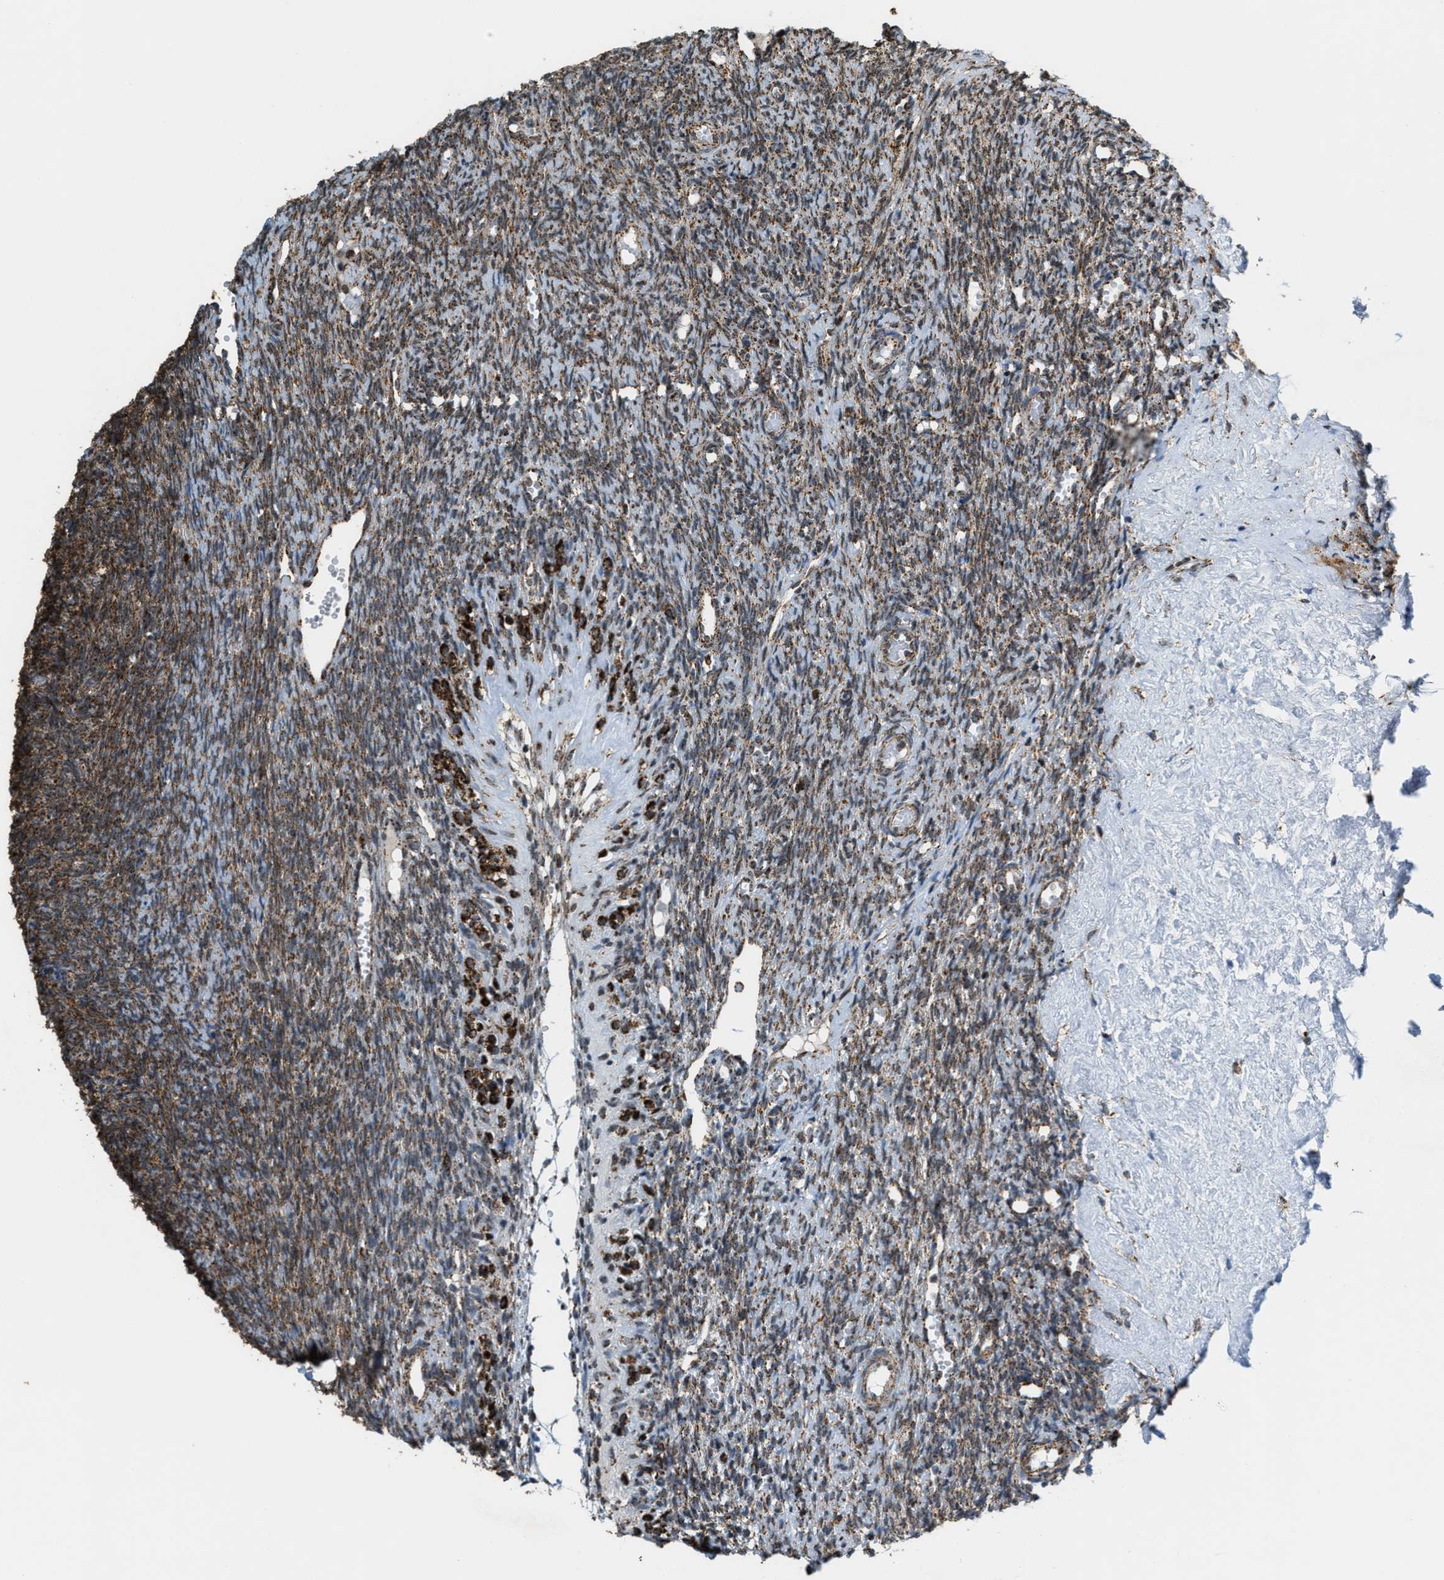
{"staining": {"intensity": "moderate", "quantity": ">75%", "location": "cytoplasmic/membranous"}, "tissue": "ovary", "cell_type": "Ovarian stroma cells", "image_type": "normal", "snomed": [{"axis": "morphology", "description": "Normal tissue, NOS"}, {"axis": "topography", "description": "Ovary"}], "caption": "Brown immunohistochemical staining in normal human ovary shows moderate cytoplasmic/membranous staining in approximately >75% of ovarian stroma cells.", "gene": "HIBADH", "patient": {"sex": "female", "age": 41}}